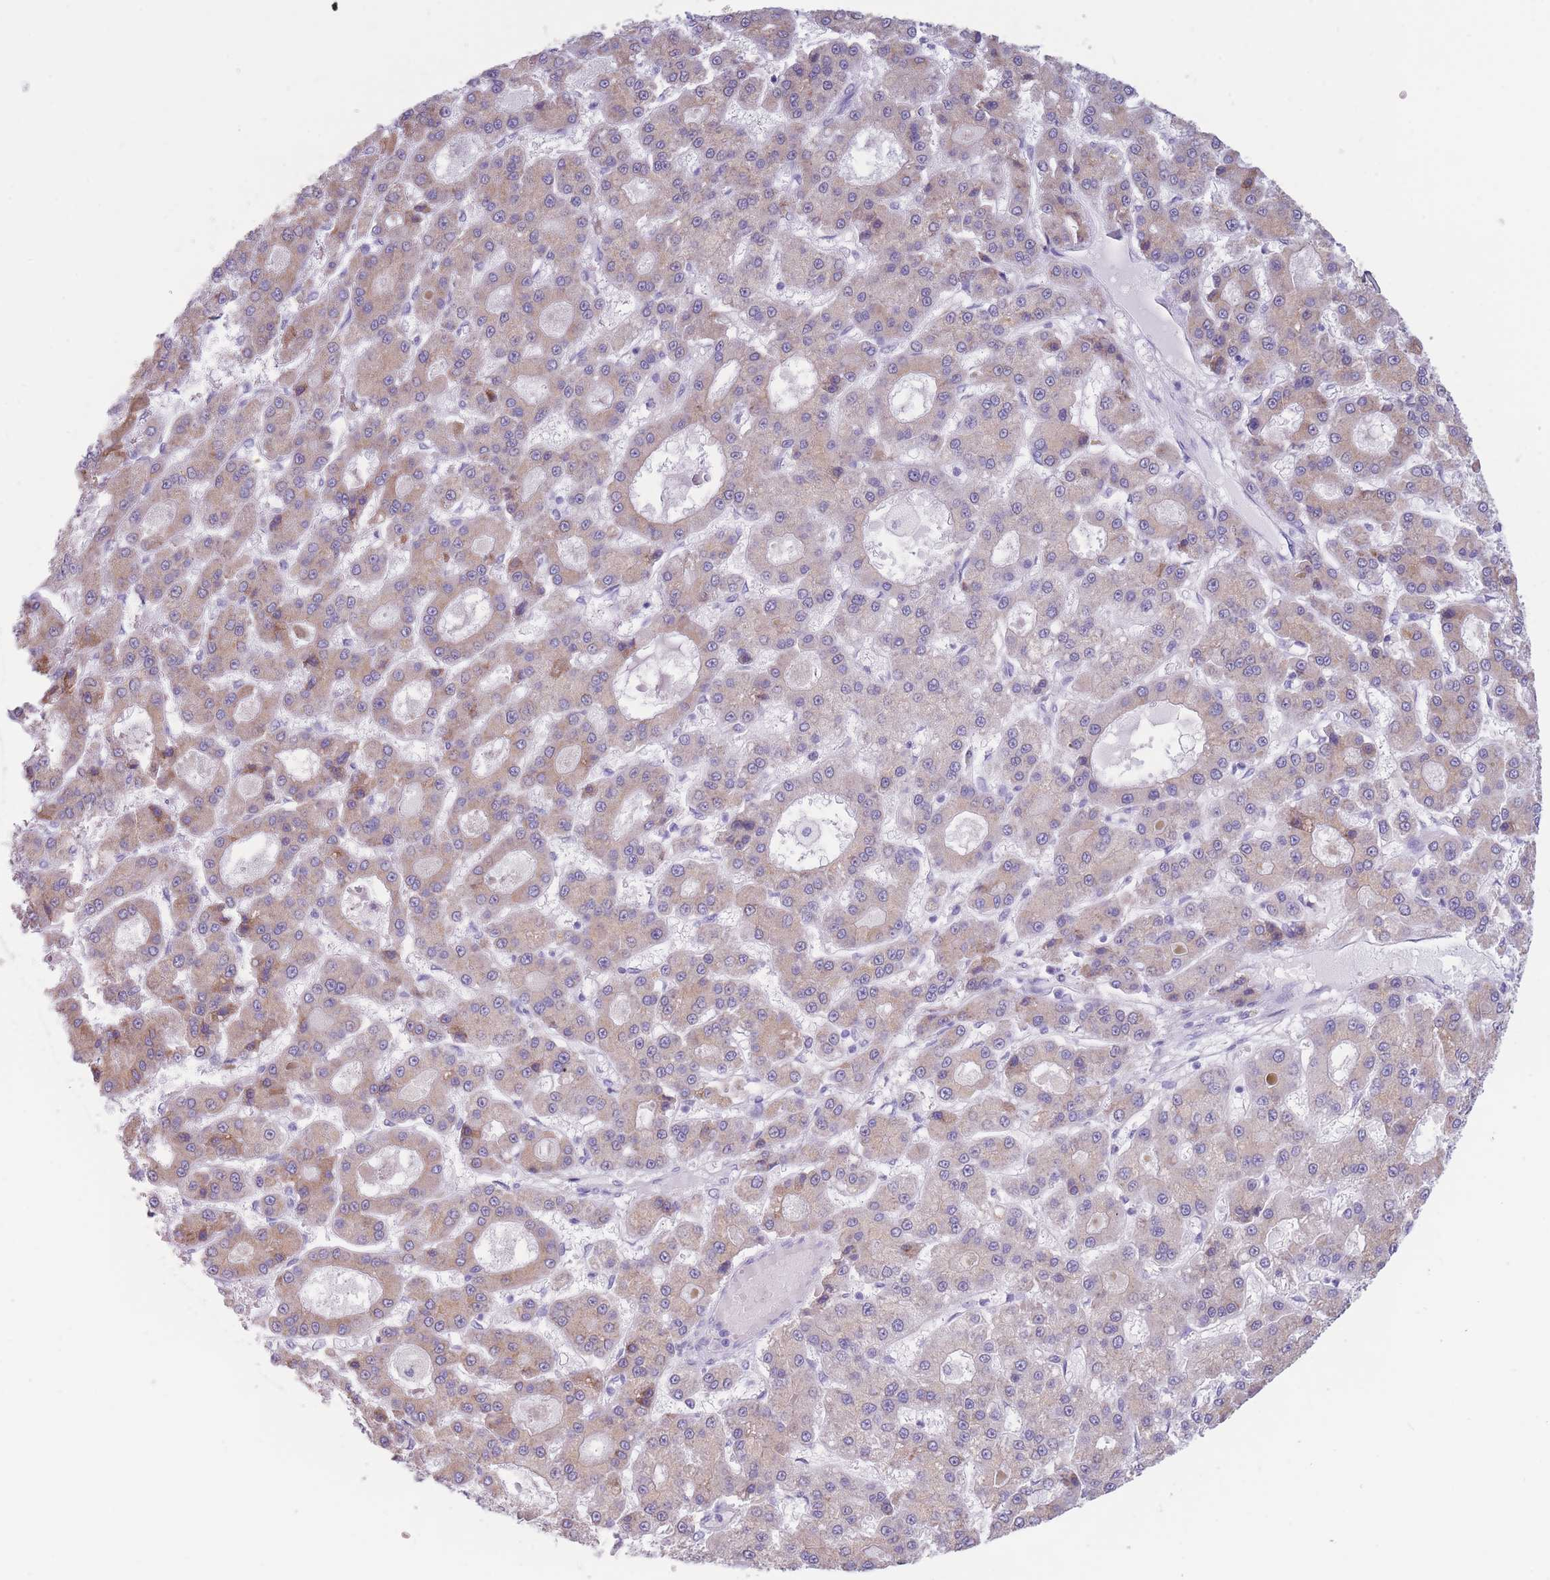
{"staining": {"intensity": "weak", "quantity": "25%-75%", "location": "cytoplasmic/membranous"}, "tissue": "liver cancer", "cell_type": "Tumor cells", "image_type": "cancer", "snomed": [{"axis": "morphology", "description": "Carcinoma, Hepatocellular, NOS"}, {"axis": "topography", "description": "Liver"}], "caption": "Liver hepatocellular carcinoma stained with immunohistochemistry (IHC) displays weak cytoplasmic/membranous staining in about 25%-75% of tumor cells.", "gene": "COL27A1", "patient": {"sex": "male", "age": 70}}